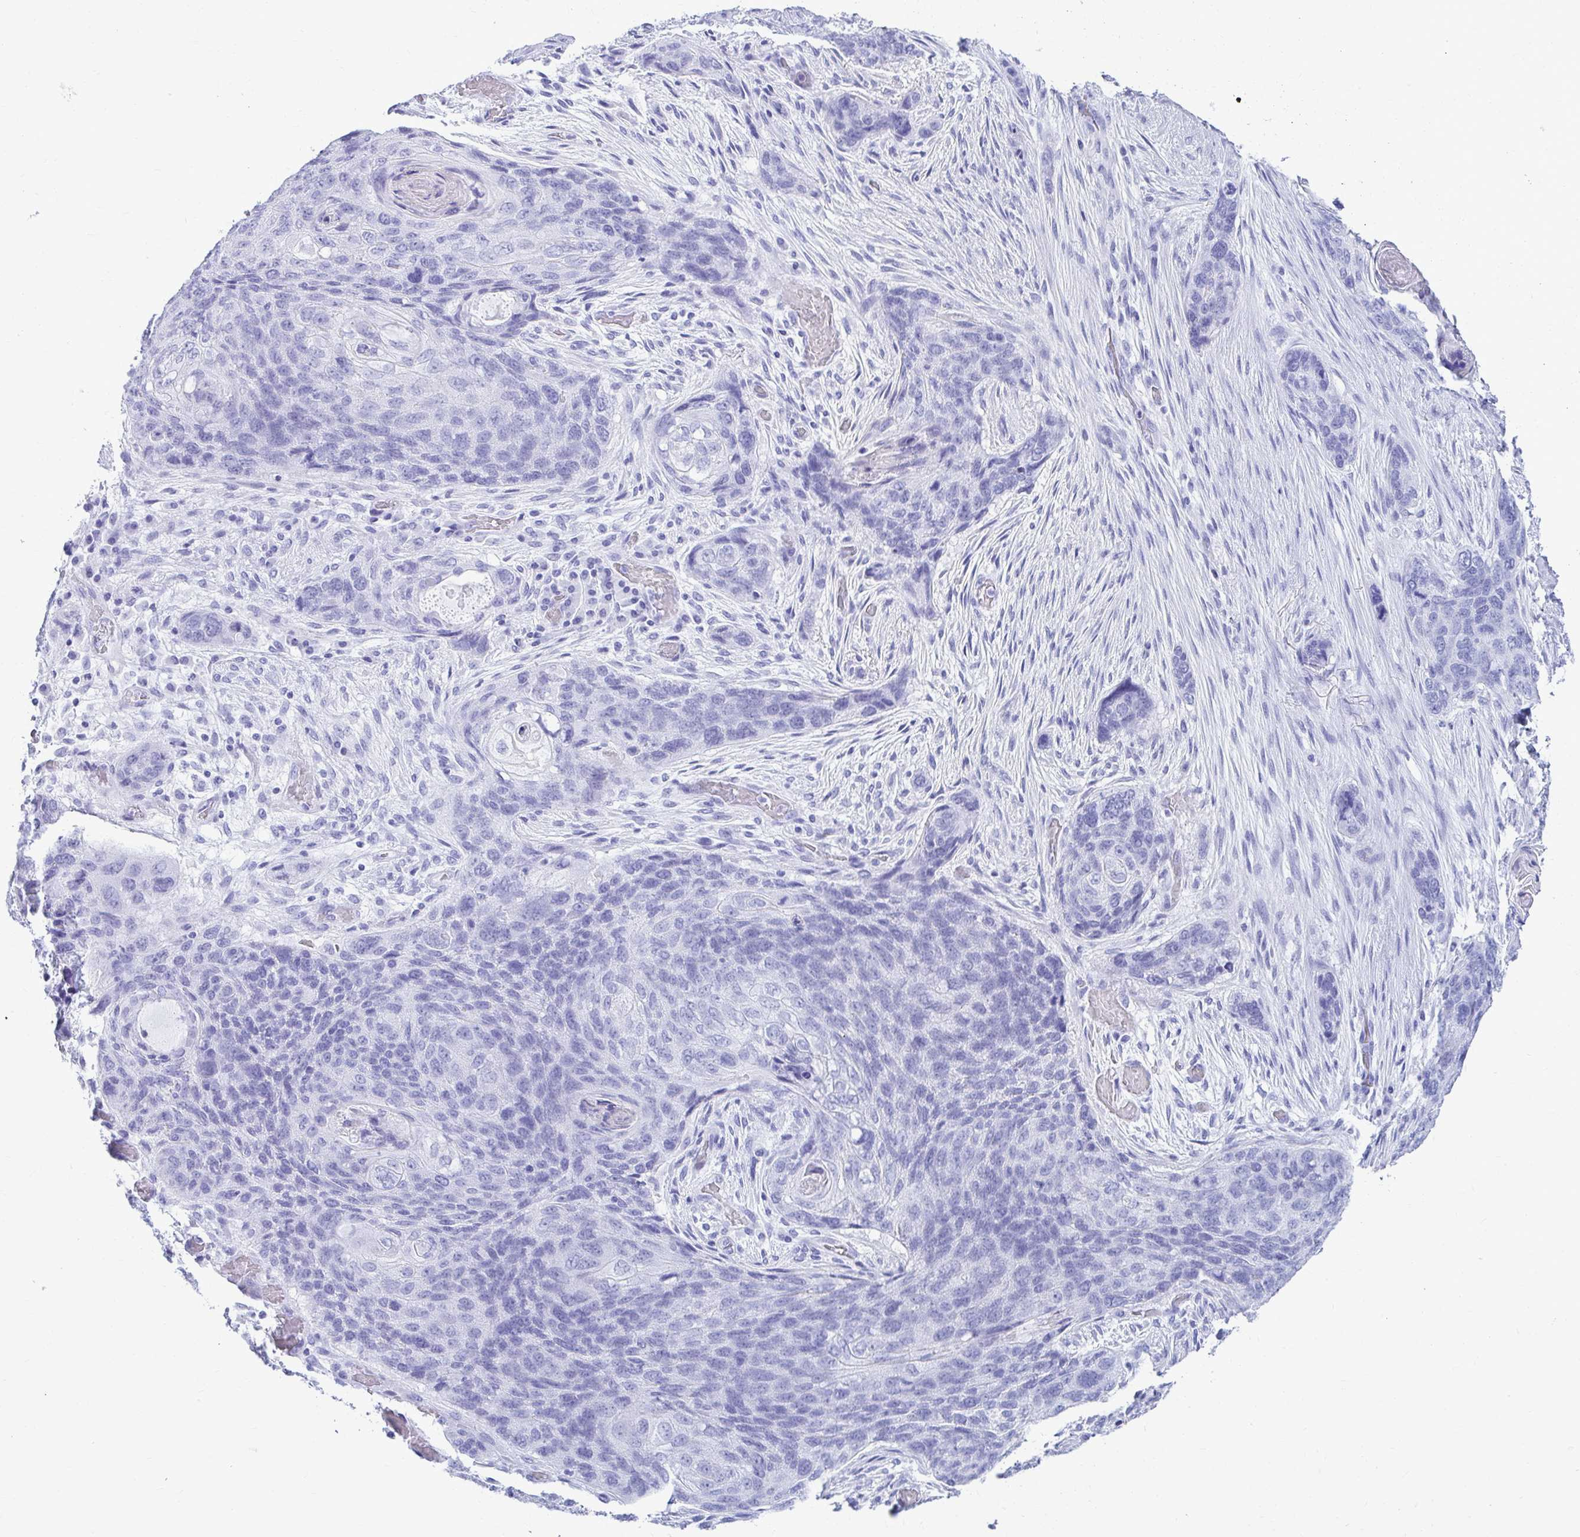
{"staining": {"intensity": "negative", "quantity": "none", "location": "none"}, "tissue": "lung cancer", "cell_type": "Tumor cells", "image_type": "cancer", "snomed": [{"axis": "morphology", "description": "Squamous cell carcinoma, NOS"}, {"axis": "morphology", "description": "Squamous cell carcinoma, metastatic, NOS"}, {"axis": "topography", "description": "Lymph node"}, {"axis": "topography", "description": "Lung"}], "caption": "A high-resolution micrograph shows IHC staining of lung cancer (metastatic squamous cell carcinoma), which demonstrates no significant positivity in tumor cells. (IHC, brightfield microscopy, high magnification).", "gene": "ATP4B", "patient": {"sex": "male", "age": 41}}